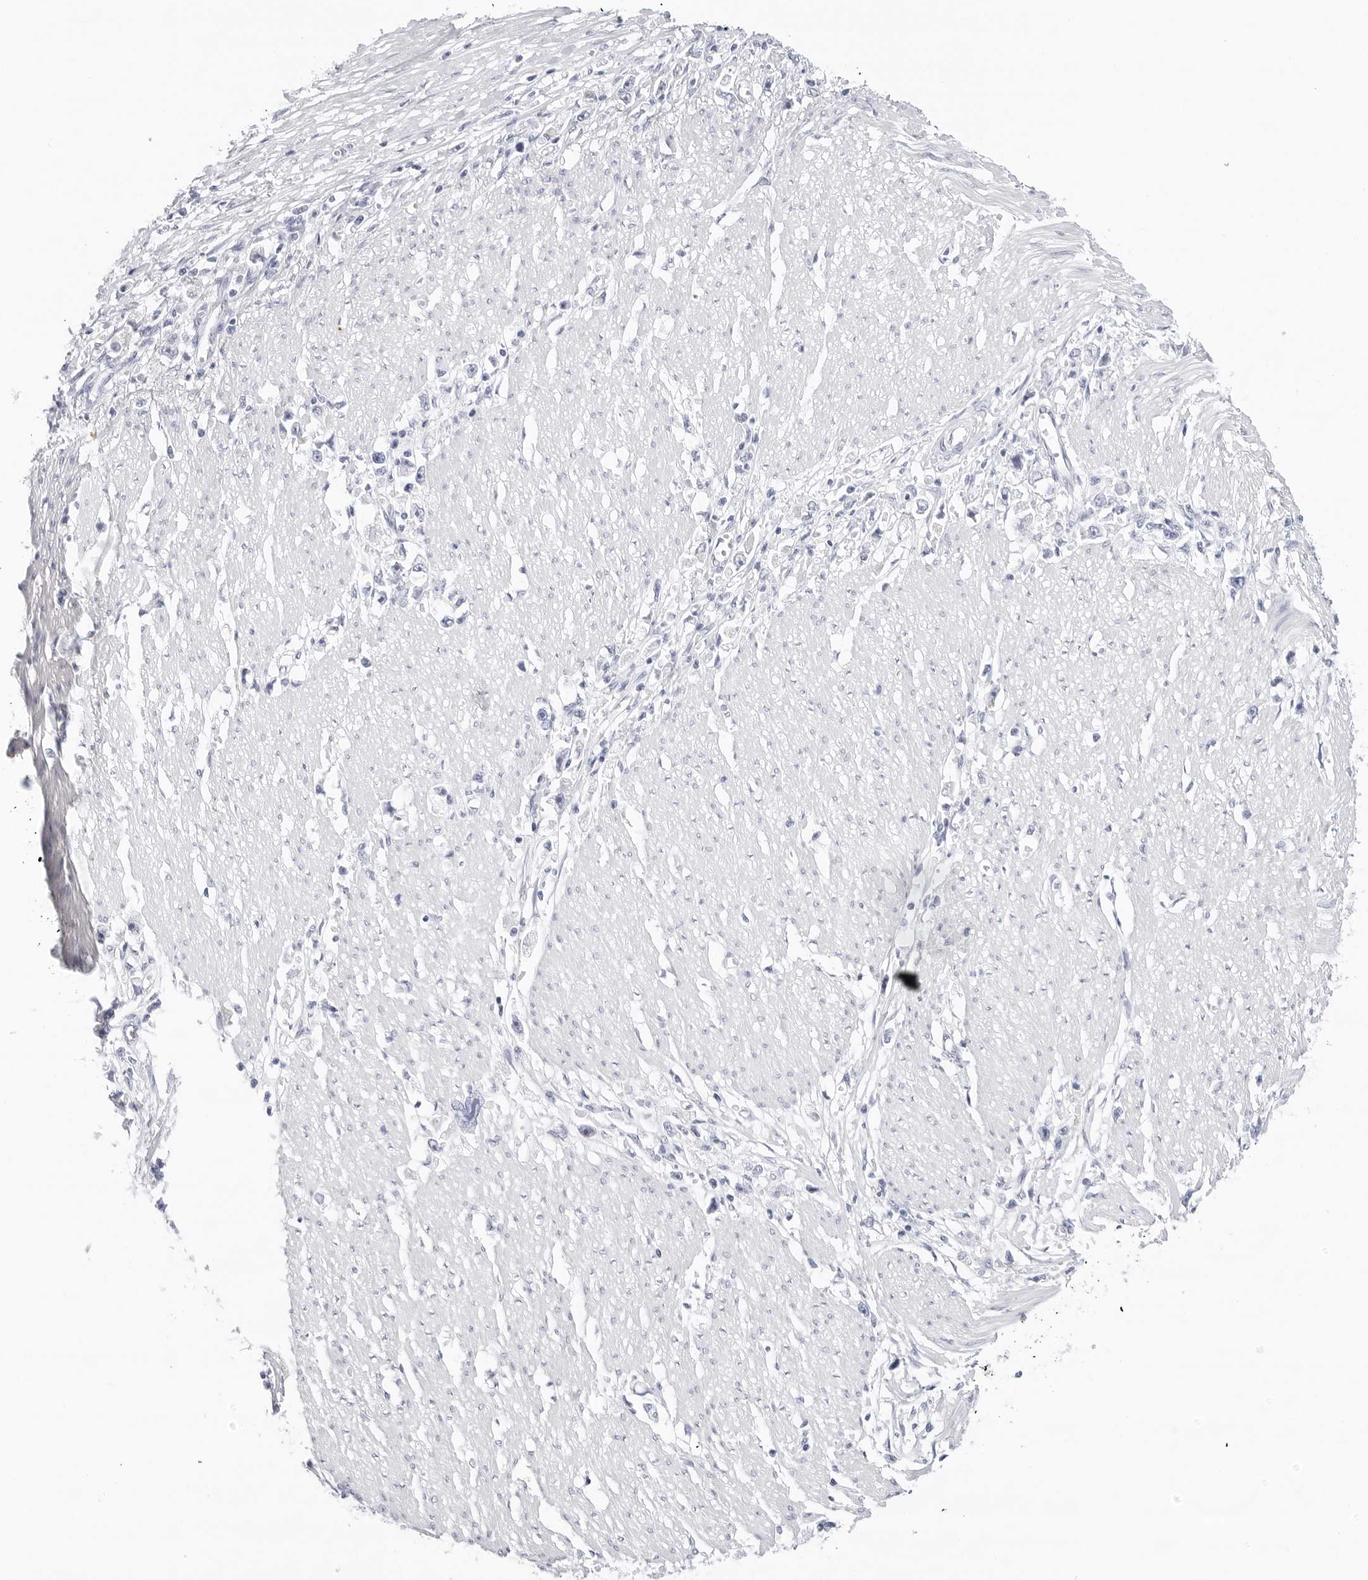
{"staining": {"intensity": "negative", "quantity": "none", "location": "none"}, "tissue": "stomach cancer", "cell_type": "Tumor cells", "image_type": "cancer", "snomed": [{"axis": "morphology", "description": "Adenocarcinoma, NOS"}, {"axis": "topography", "description": "Stomach"}], "caption": "A histopathology image of adenocarcinoma (stomach) stained for a protein shows no brown staining in tumor cells. Nuclei are stained in blue.", "gene": "SLC19A1", "patient": {"sex": "female", "age": 59}}